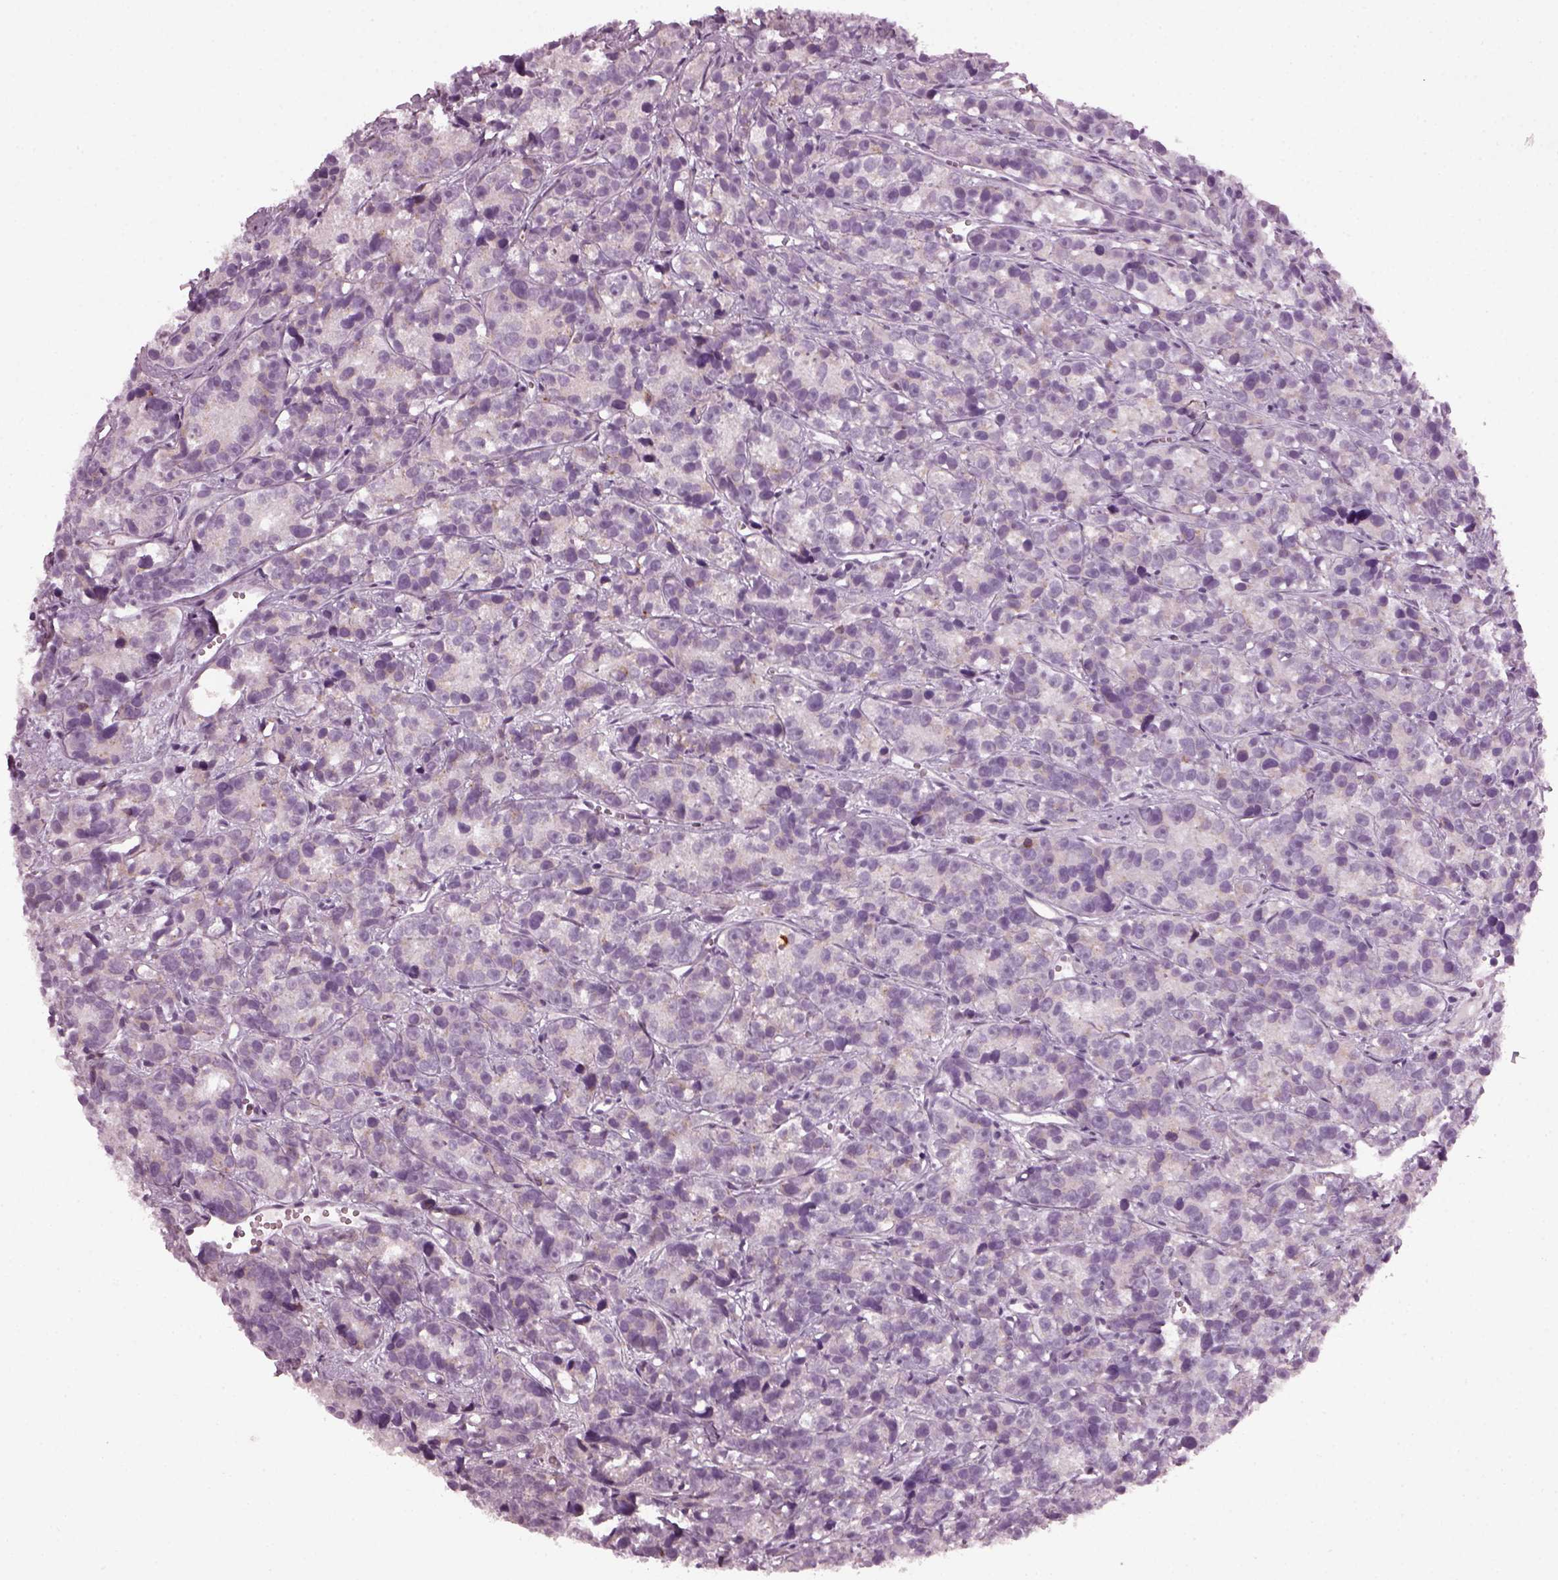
{"staining": {"intensity": "weak", "quantity": ">75%", "location": "cytoplasmic/membranous"}, "tissue": "prostate cancer", "cell_type": "Tumor cells", "image_type": "cancer", "snomed": [{"axis": "morphology", "description": "Adenocarcinoma, High grade"}, {"axis": "topography", "description": "Prostate"}], "caption": "Approximately >75% of tumor cells in human prostate cancer exhibit weak cytoplasmic/membranous protein positivity as visualized by brown immunohistochemical staining.", "gene": "TMEM231", "patient": {"sex": "male", "age": 77}}